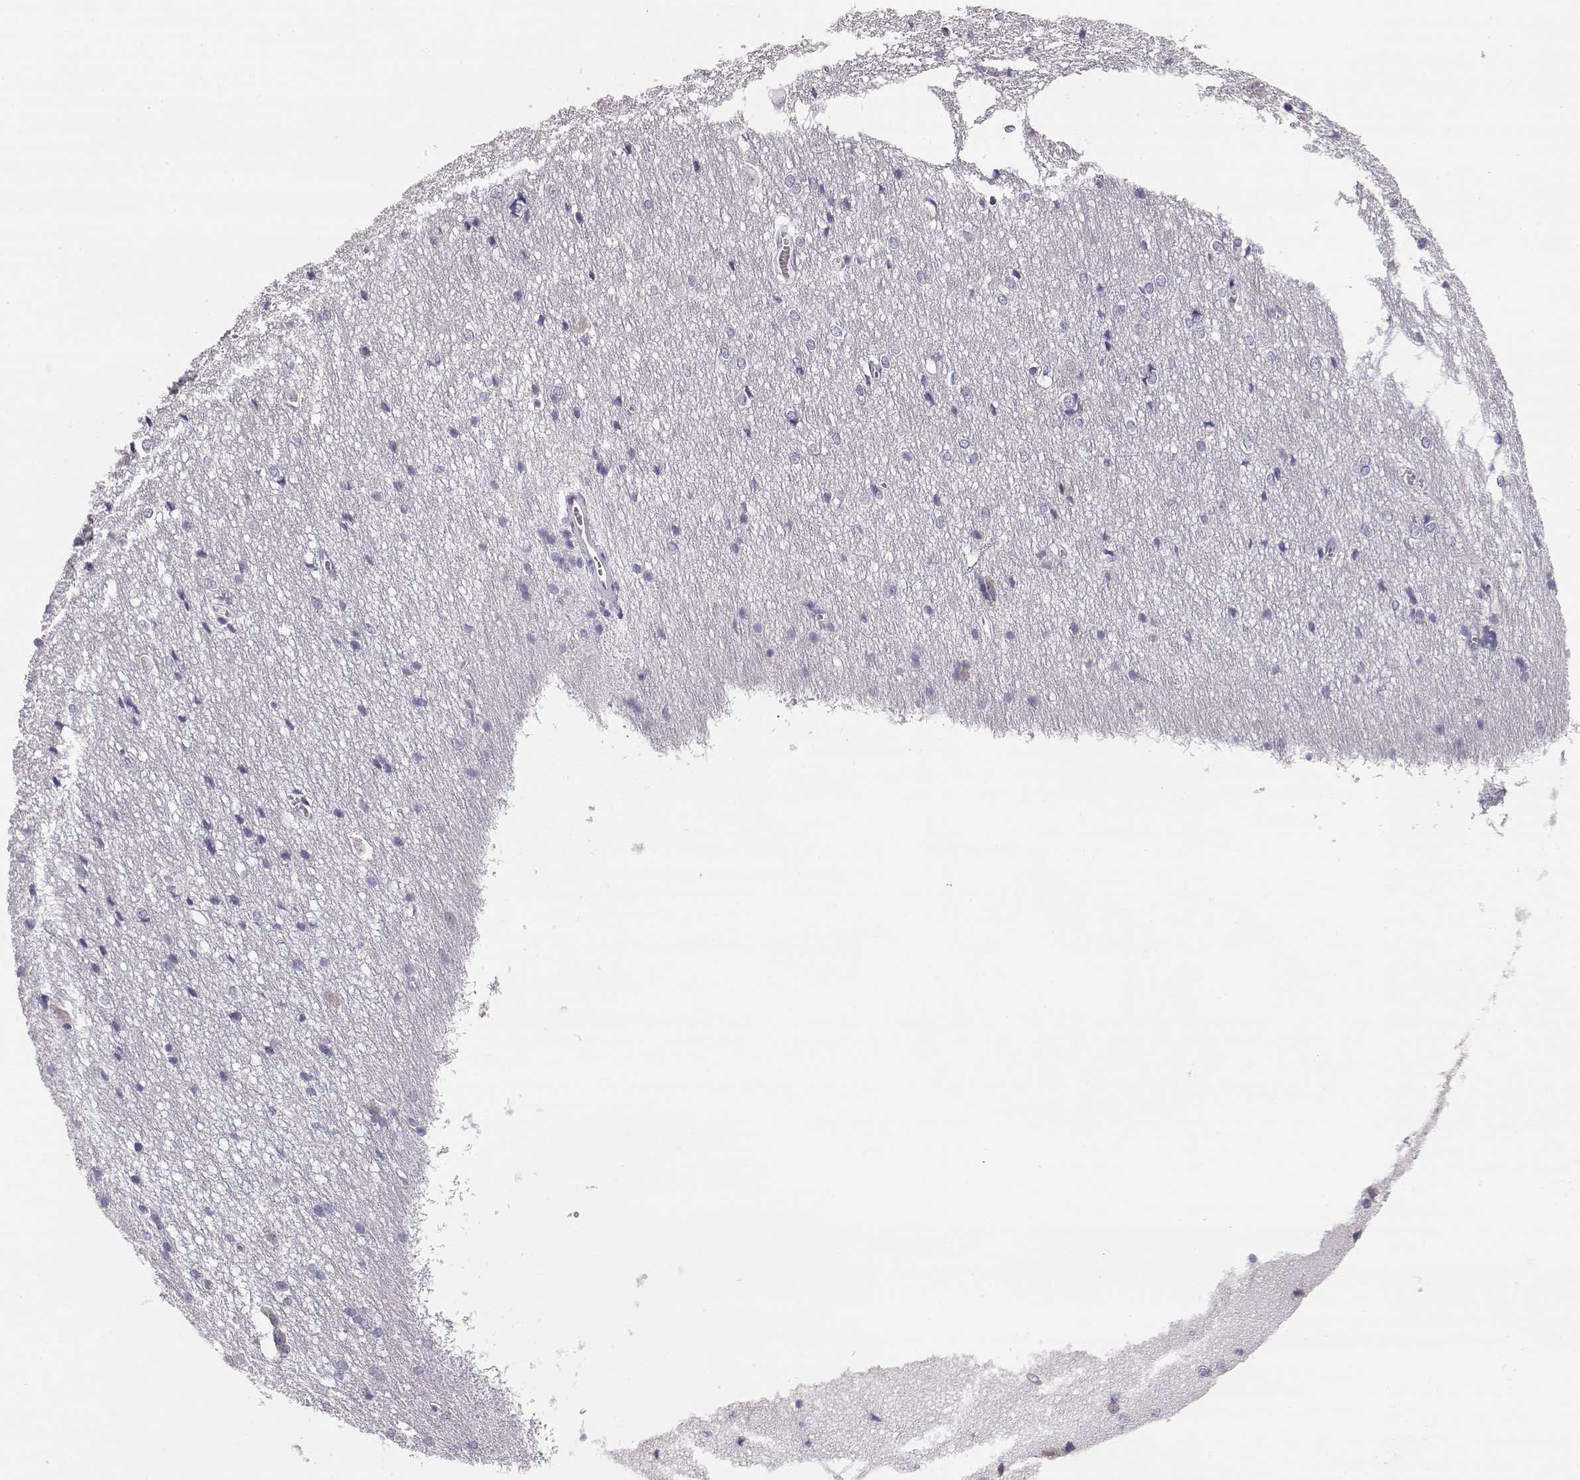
{"staining": {"intensity": "negative", "quantity": "none", "location": "none"}, "tissue": "cerebral cortex", "cell_type": "Endothelial cells", "image_type": "normal", "snomed": [{"axis": "morphology", "description": "Normal tissue, NOS"}, {"axis": "topography", "description": "Cerebral cortex"}], "caption": "Endothelial cells show no significant protein expression in normal cerebral cortex. The staining is performed using DAB brown chromogen with nuclei counter-stained in using hematoxylin.", "gene": "GLIPR1L2", "patient": {"sex": "male", "age": 37}}